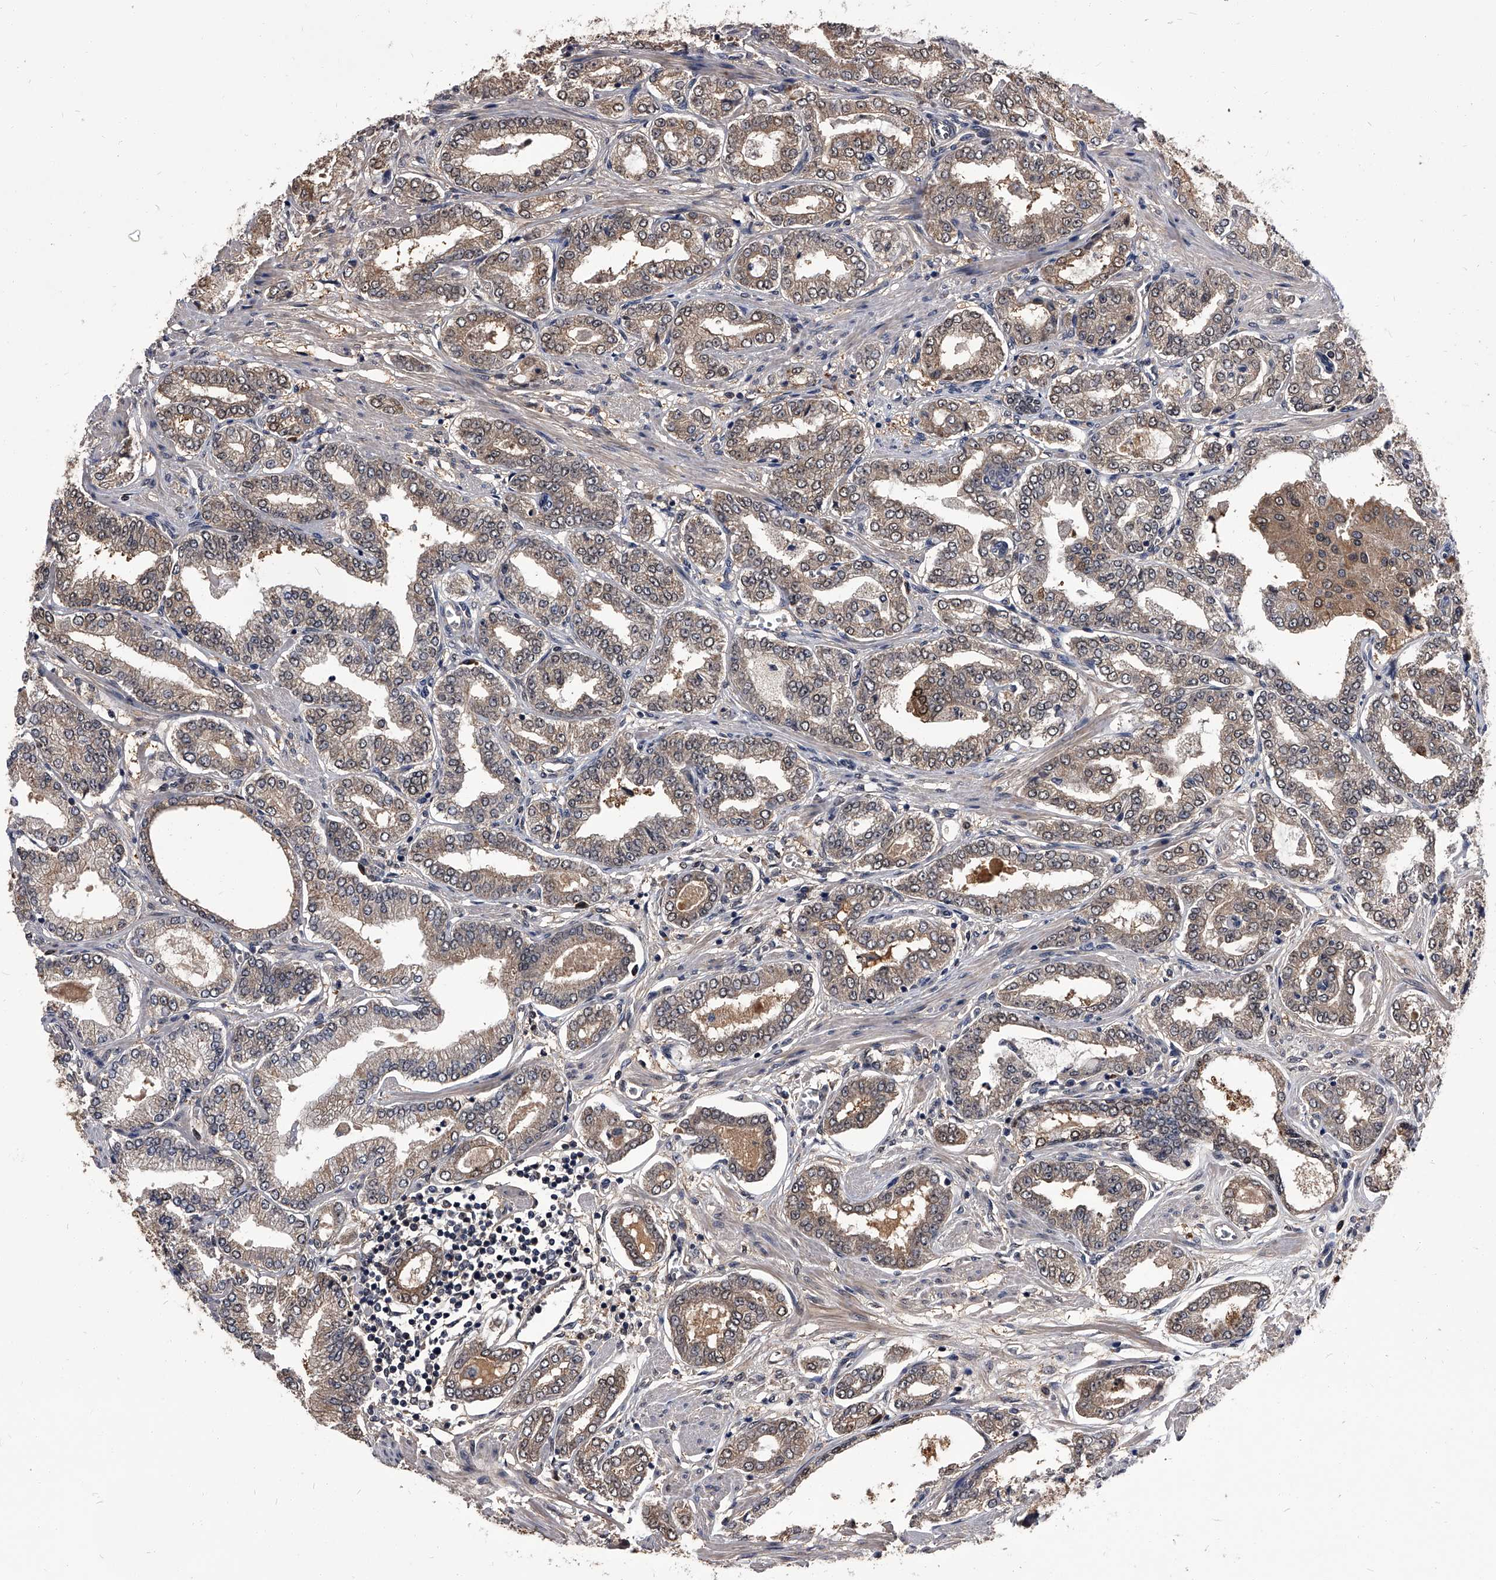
{"staining": {"intensity": "weak", "quantity": ">75%", "location": "cytoplasmic/membranous"}, "tissue": "prostate cancer", "cell_type": "Tumor cells", "image_type": "cancer", "snomed": [{"axis": "morphology", "description": "Adenocarcinoma, Low grade"}, {"axis": "topography", "description": "Prostate"}], "caption": "Immunohistochemistry (IHC) staining of prostate cancer (adenocarcinoma (low-grade)), which shows low levels of weak cytoplasmic/membranous staining in about >75% of tumor cells indicating weak cytoplasmic/membranous protein expression. The staining was performed using DAB (3,3'-diaminobenzidine) (brown) for protein detection and nuclei were counterstained in hematoxylin (blue).", "gene": "SLC18B1", "patient": {"sex": "male", "age": 63}}